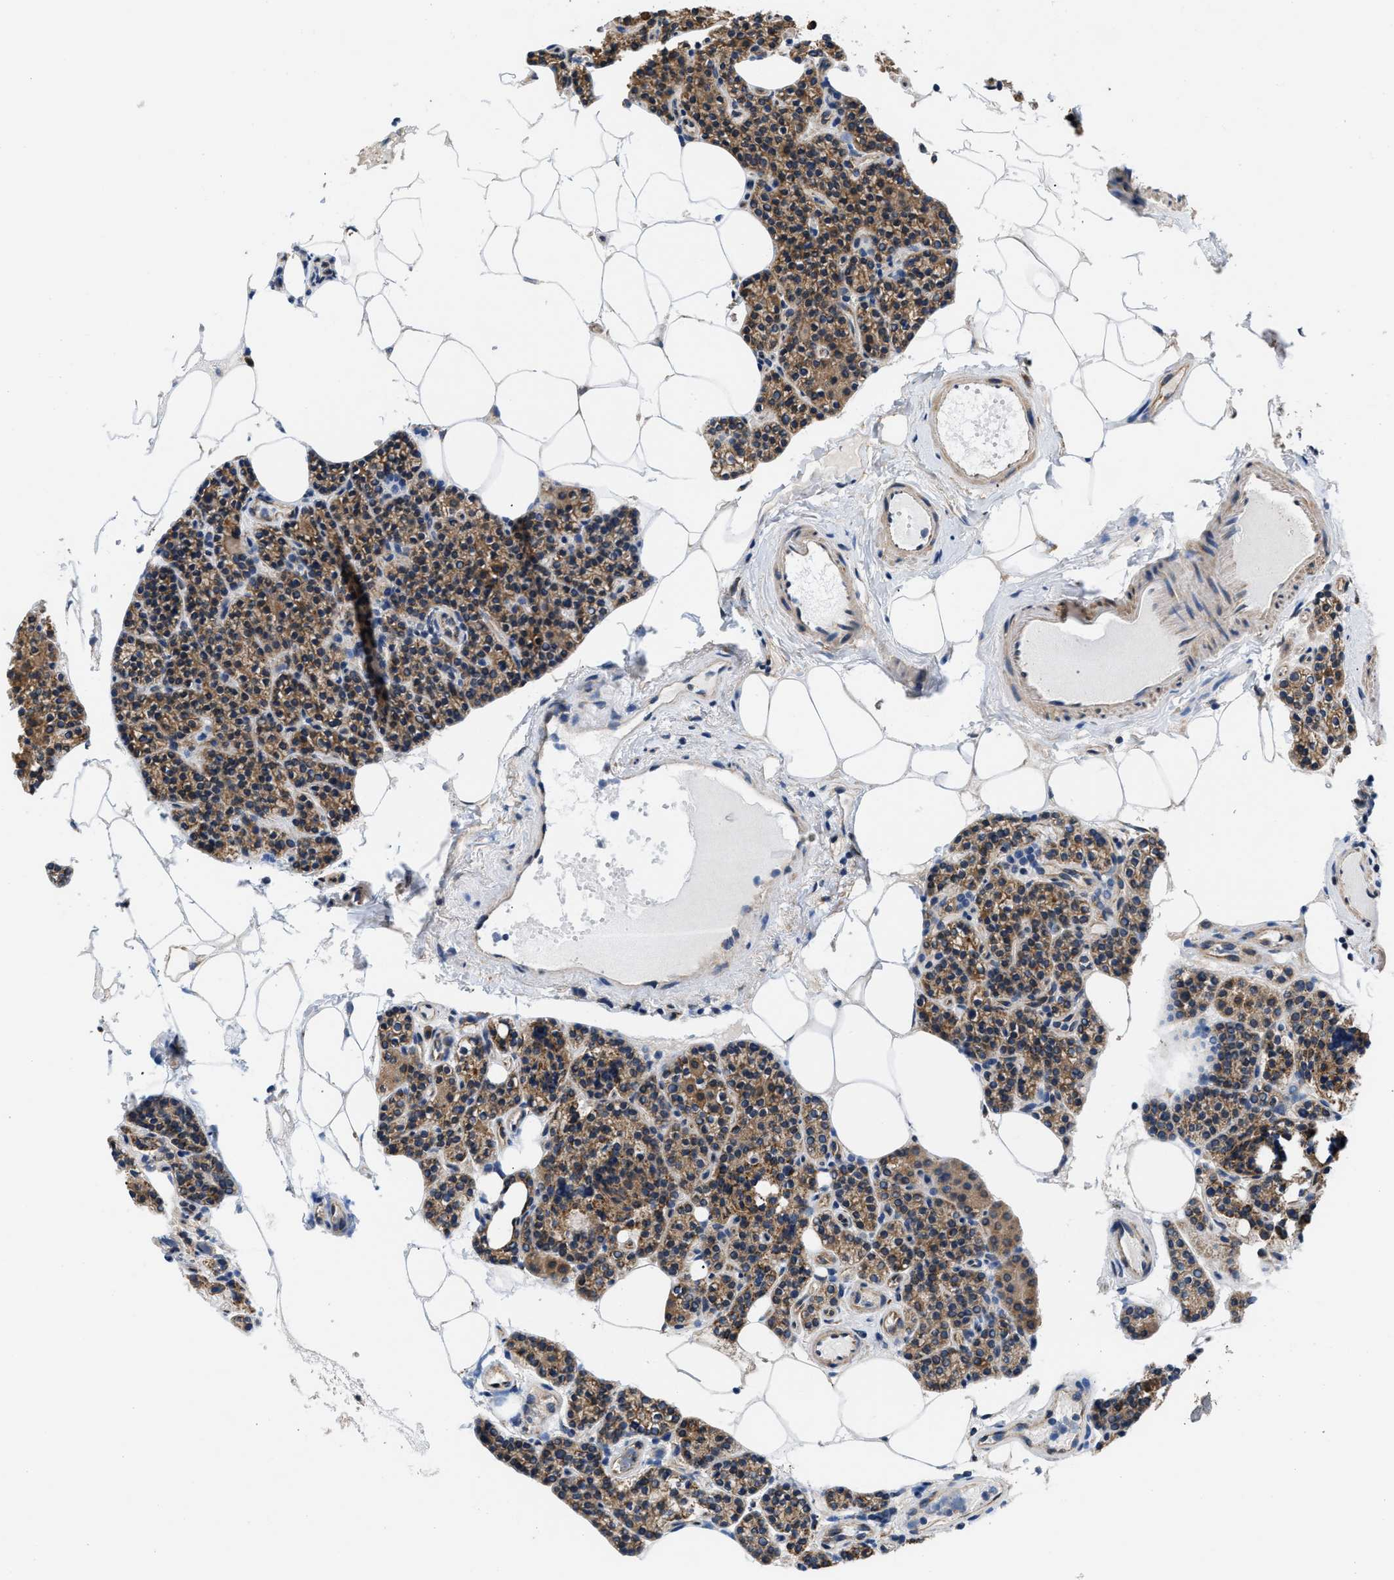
{"staining": {"intensity": "moderate", "quantity": ">75%", "location": "cytoplasmic/membranous"}, "tissue": "parathyroid gland", "cell_type": "Glandular cells", "image_type": "normal", "snomed": [{"axis": "morphology", "description": "Normal tissue, NOS"}, {"axis": "morphology", "description": "Adenoma, NOS"}, {"axis": "topography", "description": "Parathyroid gland"}], "caption": "Protein expression analysis of unremarkable parathyroid gland exhibits moderate cytoplasmic/membranous positivity in approximately >75% of glandular cells. Nuclei are stained in blue.", "gene": "CEP128", "patient": {"sex": "female", "age": 70}}